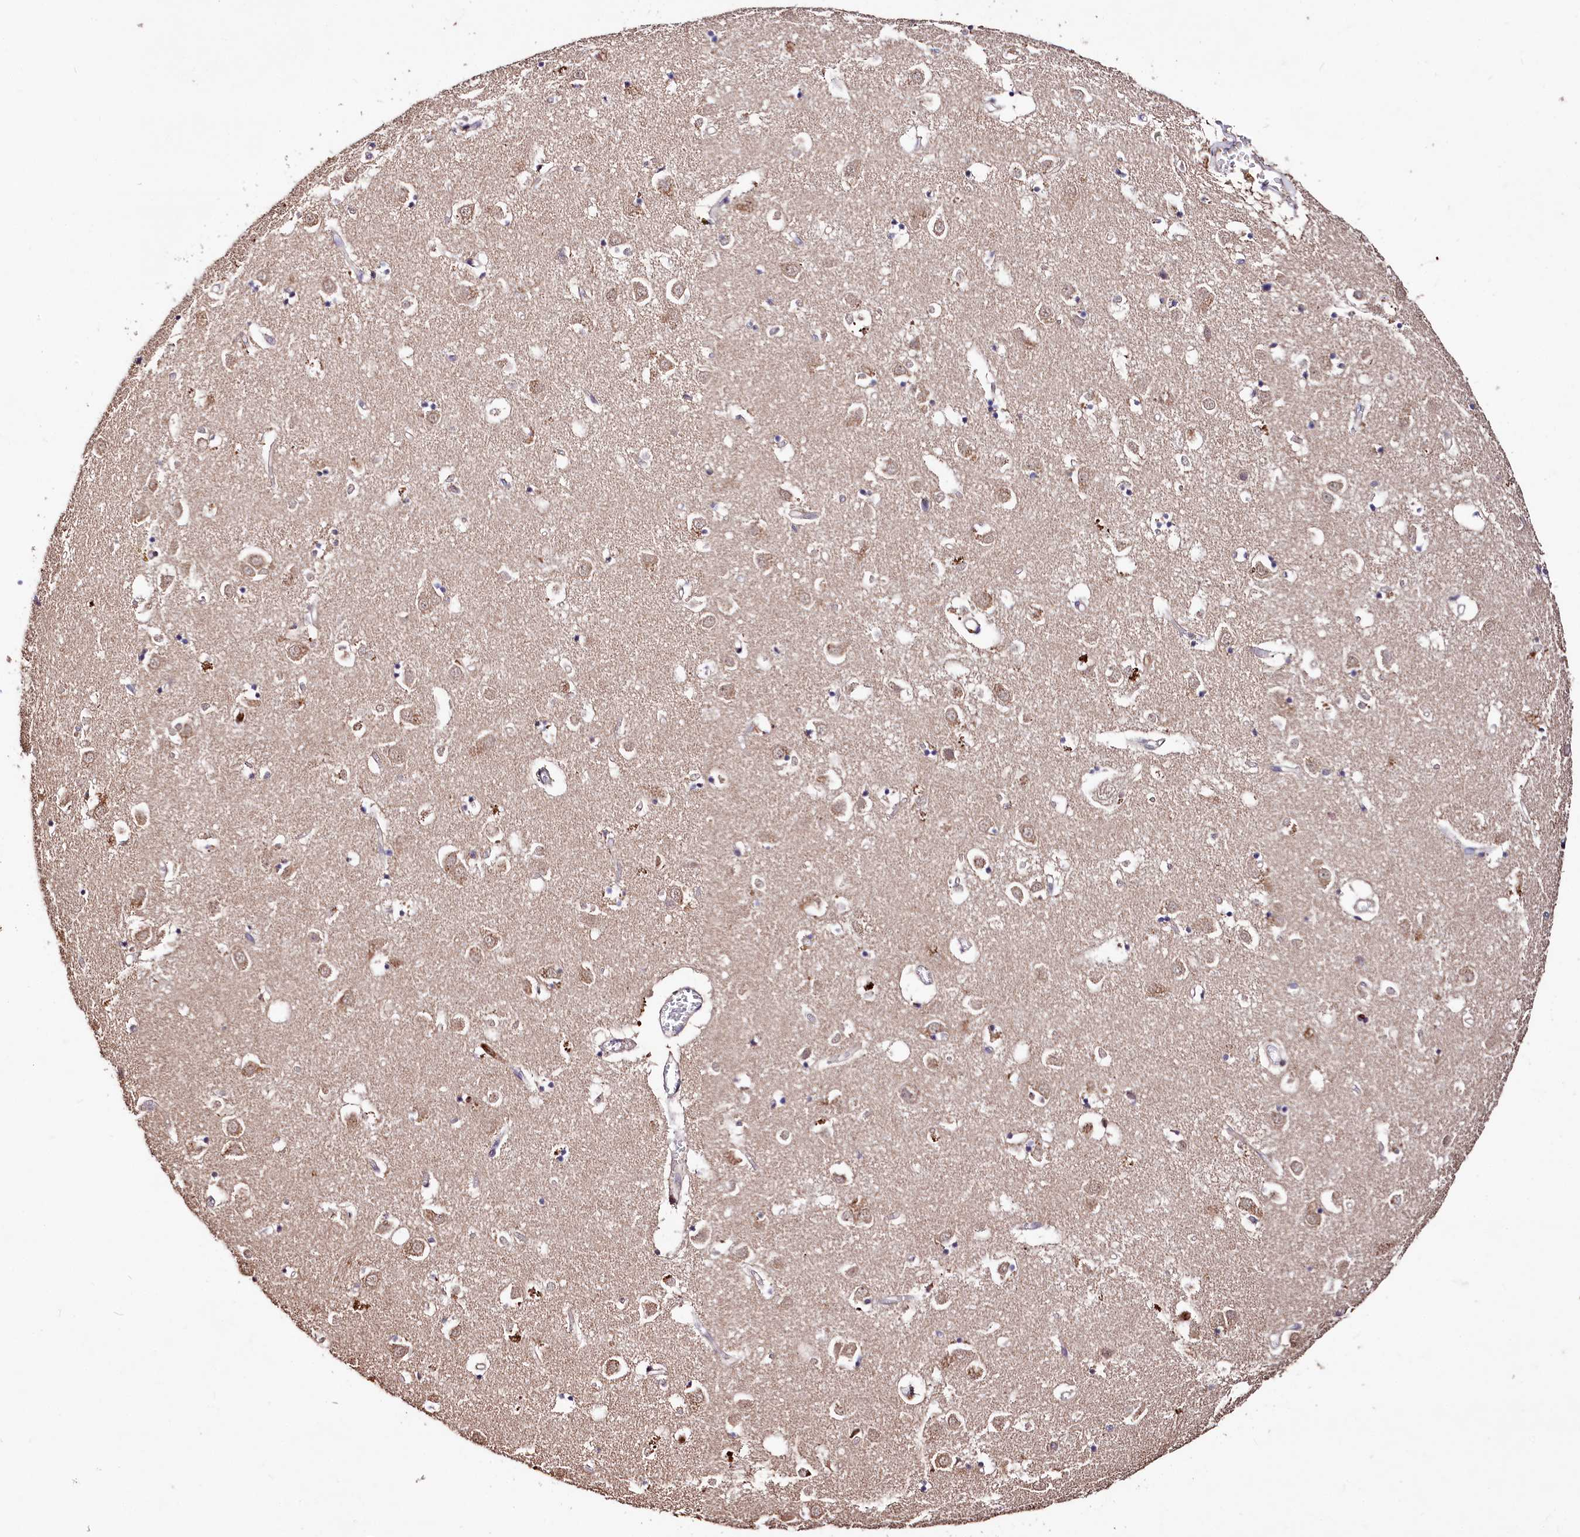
{"staining": {"intensity": "negative", "quantity": "none", "location": "none"}, "tissue": "caudate", "cell_type": "Glial cells", "image_type": "normal", "snomed": [{"axis": "morphology", "description": "Normal tissue, NOS"}, {"axis": "topography", "description": "Lateral ventricle wall"}], "caption": "An IHC image of normal caudate is shown. There is no staining in glial cells of caudate. Brightfield microscopy of immunohistochemistry (IHC) stained with DAB (3,3'-diaminobenzidine) (brown) and hematoxylin (blue), captured at high magnification.", "gene": "KLRB1", "patient": {"sex": "male", "age": 70}}